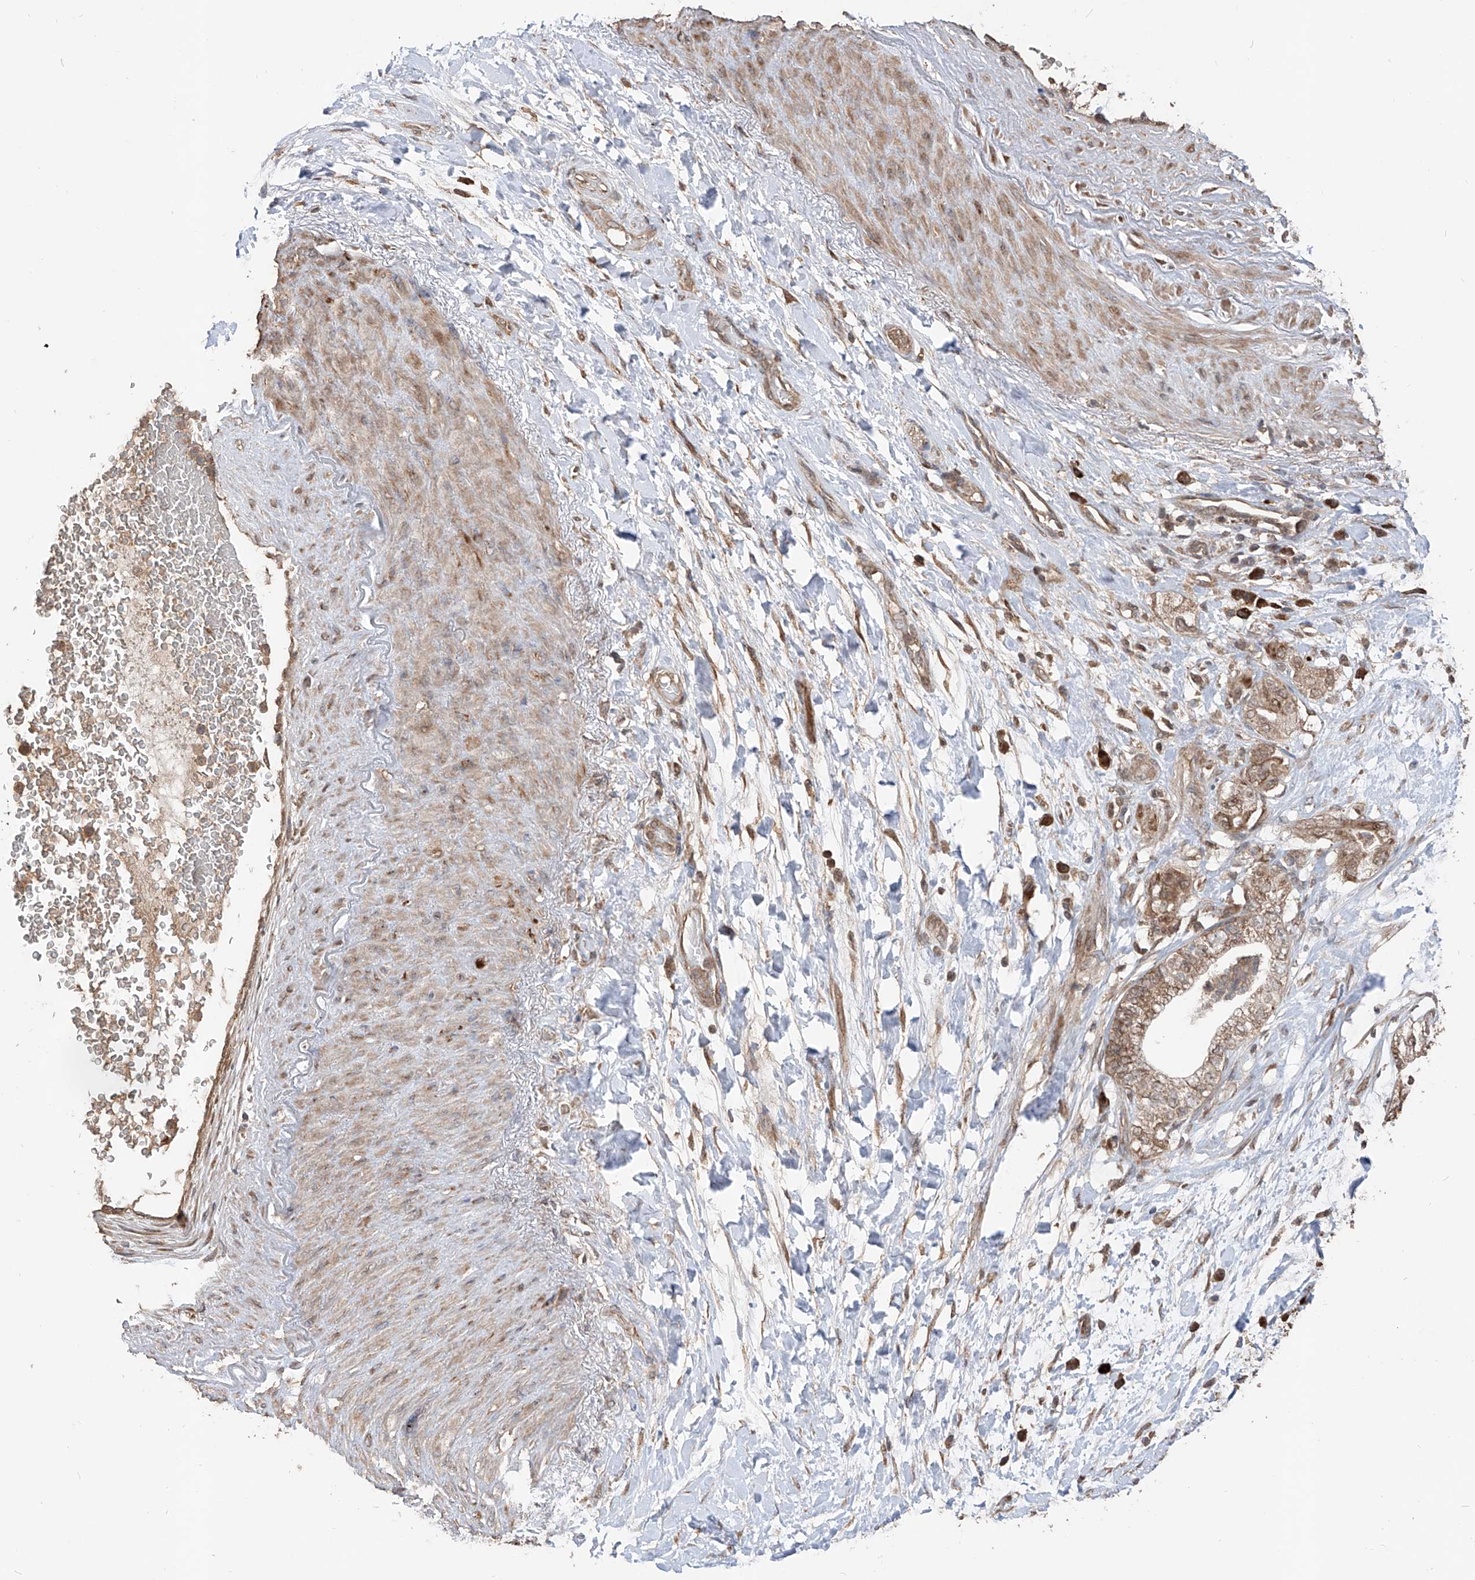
{"staining": {"intensity": "moderate", "quantity": ">75%", "location": "cytoplasmic/membranous"}, "tissue": "pancreatic cancer", "cell_type": "Tumor cells", "image_type": "cancer", "snomed": [{"axis": "morphology", "description": "Adenocarcinoma, NOS"}, {"axis": "topography", "description": "Pancreas"}], "caption": "An image of human adenocarcinoma (pancreatic) stained for a protein demonstrates moderate cytoplasmic/membranous brown staining in tumor cells. The protein of interest is stained brown, and the nuclei are stained in blue (DAB IHC with brightfield microscopy, high magnification).", "gene": "FAM135A", "patient": {"sex": "female", "age": 73}}